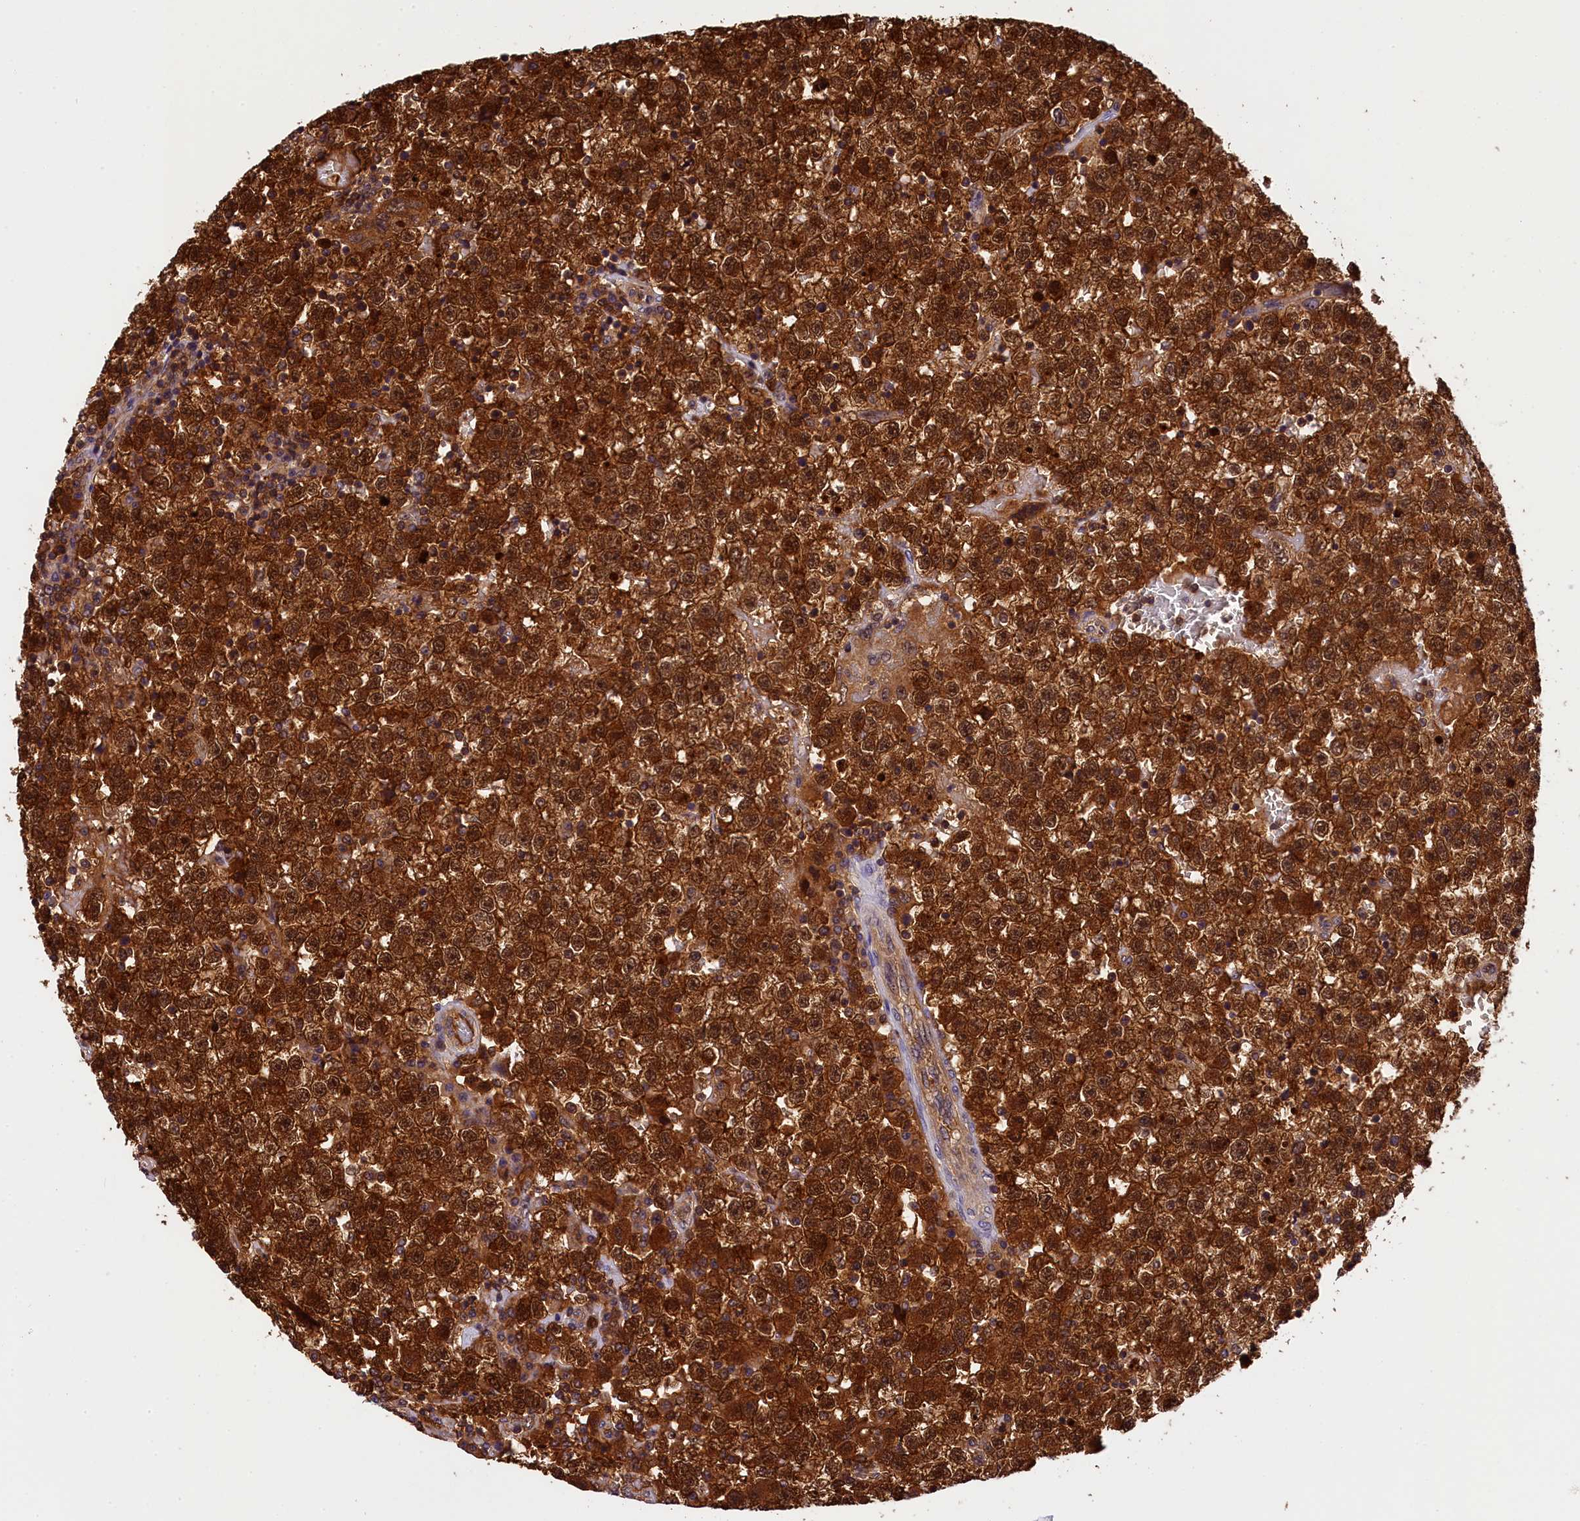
{"staining": {"intensity": "strong", "quantity": ">75%", "location": "cytoplasmic/membranous,nuclear"}, "tissue": "testis cancer", "cell_type": "Tumor cells", "image_type": "cancer", "snomed": [{"axis": "morphology", "description": "Seminoma, NOS"}, {"axis": "topography", "description": "Testis"}], "caption": "An image showing strong cytoplasmic/membranous and nuclear positivity in approximately >75% of tumor cells in testis seminoma, as visualized by brown immunohistochemical staining.", "gene": "EIF6", "patient": {"sex": "male", "age": 22}}